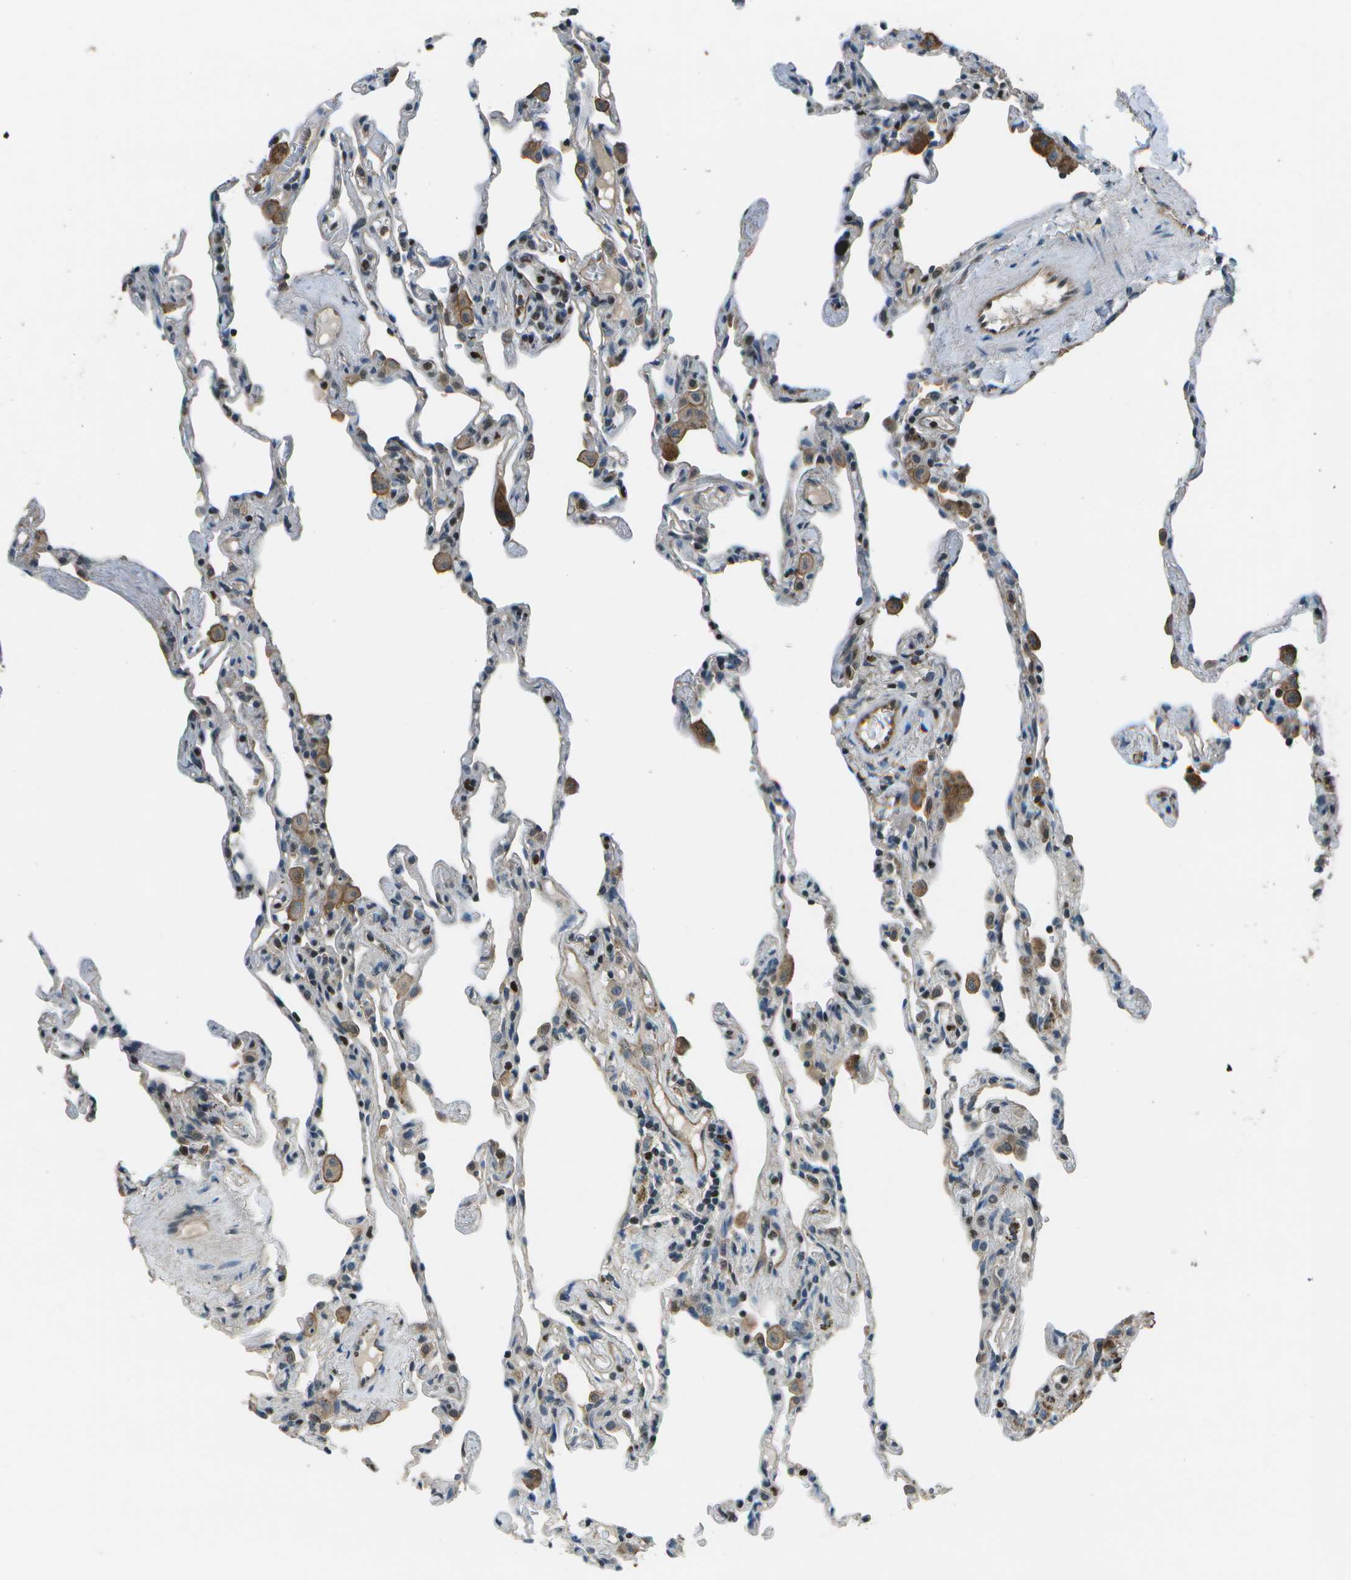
{"staining": {"intensity": "moderate", "quantity": "<25%", "location": "nuclear"}, "tissue": "lung", "cell_type": "Alveolar cells", "image_type": "normal", "snomed": [{"axis": "morphology", "description": "Normal tissue, NOS"}, {"axis": "topography", "description": "Lung"}], "caption": "Alveolar cells reveal low levels of moderate nuclear positivity in about <25% of cells in unremarkable human lung.", "gene": "PDLIM1", "patient": {"sex": "male", "age": 59}}